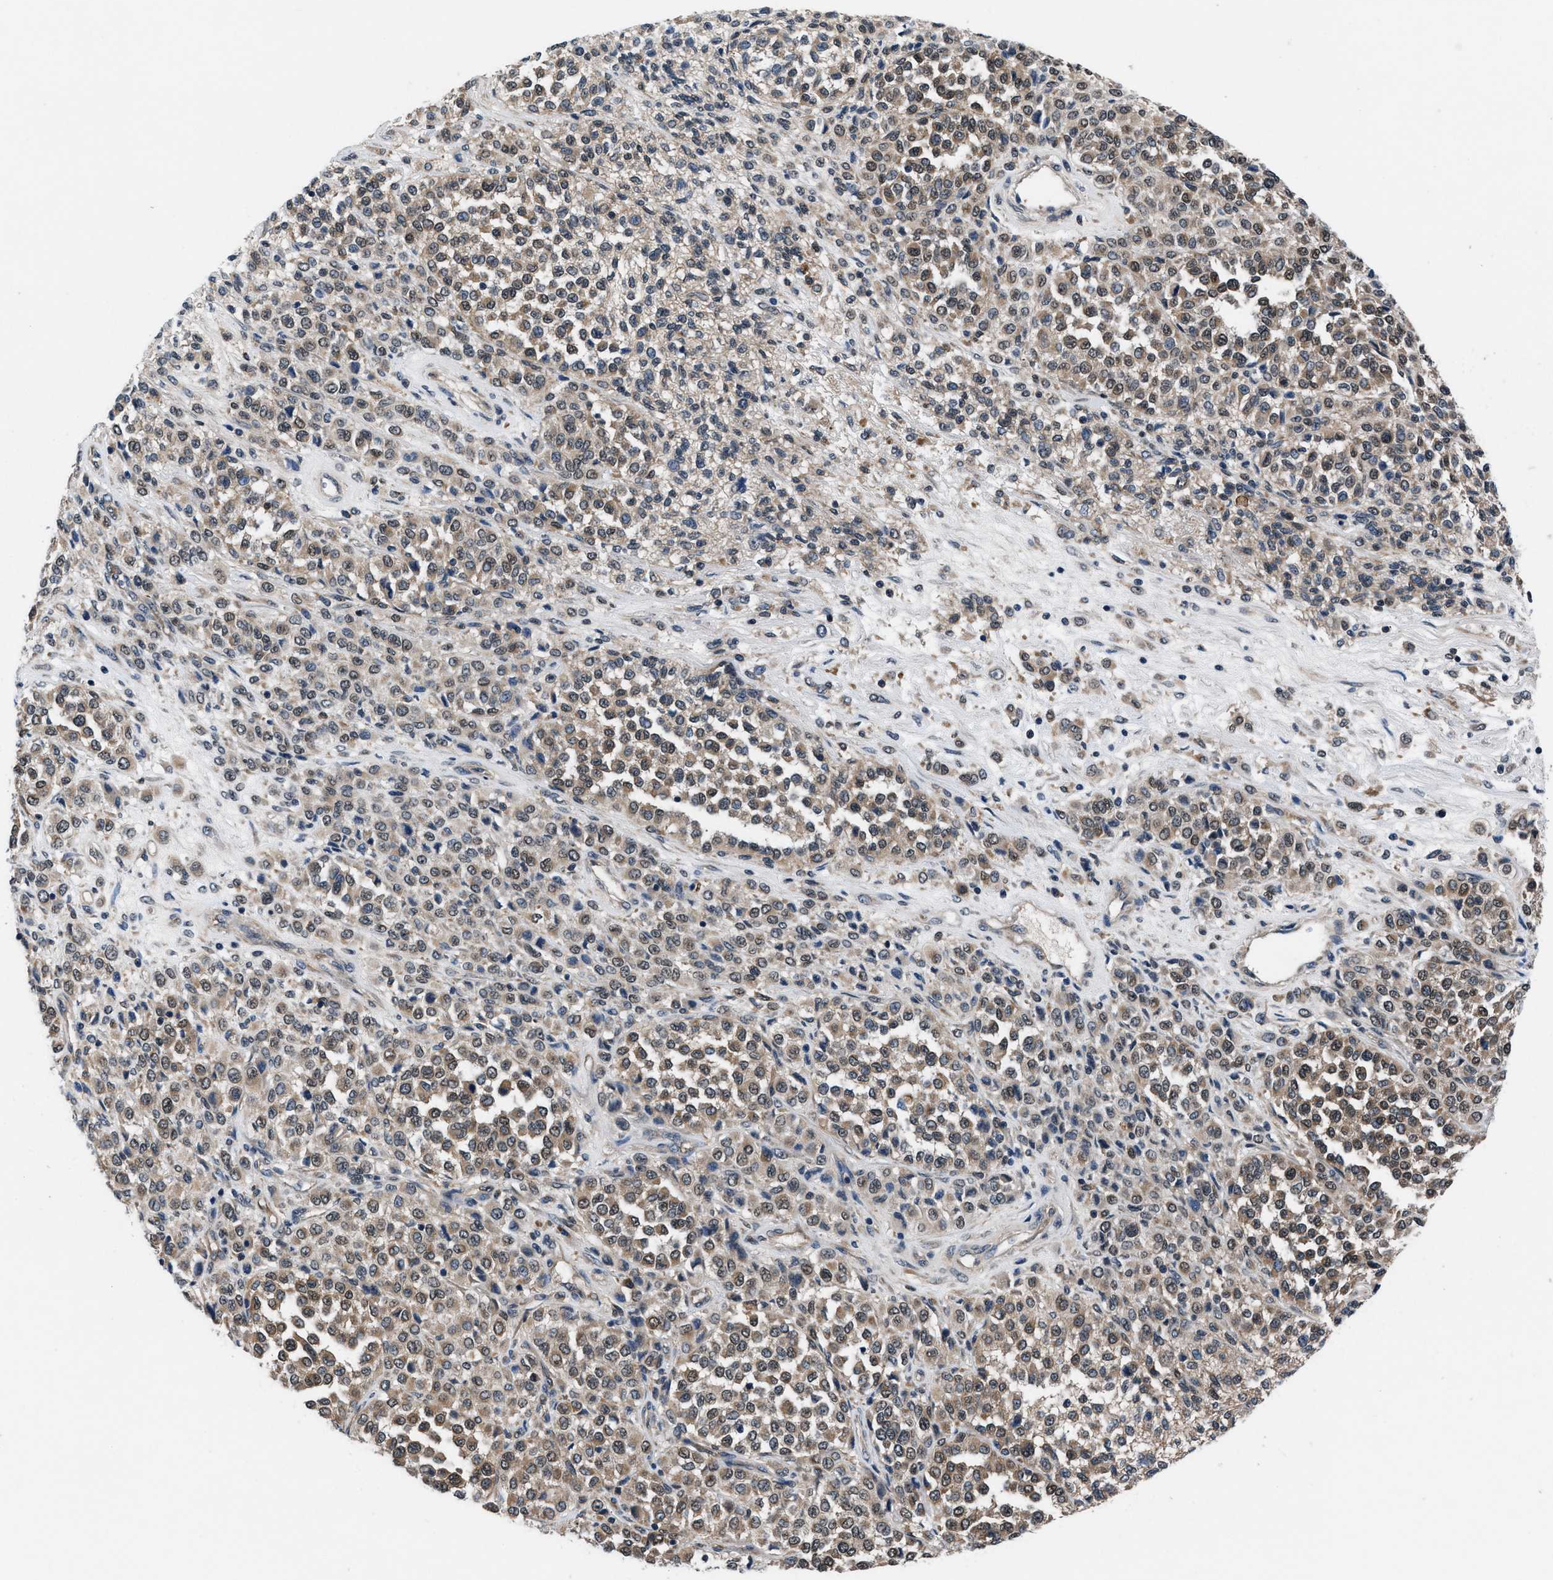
{"staining": {"intensity": "weak", "quantity": ">75%", "location": "cytoplasmic/membranous"}, "tissue": "melanoma", "cell_type": "Tumor cells", "image_type": "cancer", "snomed": [{"axis": "morphology", "description": "Malignant melanoma, Metastatic site"}, {"axis": "topography", "description": "Pancreas"}], "caption": "Protein staining displays weak cytoplasmic/membranous positivity in about >75% of tumor cells in malignant melanoma (metastatic site).", "gene": "PRPSAP2", "patient": {"sex": "female", "age": 30}}